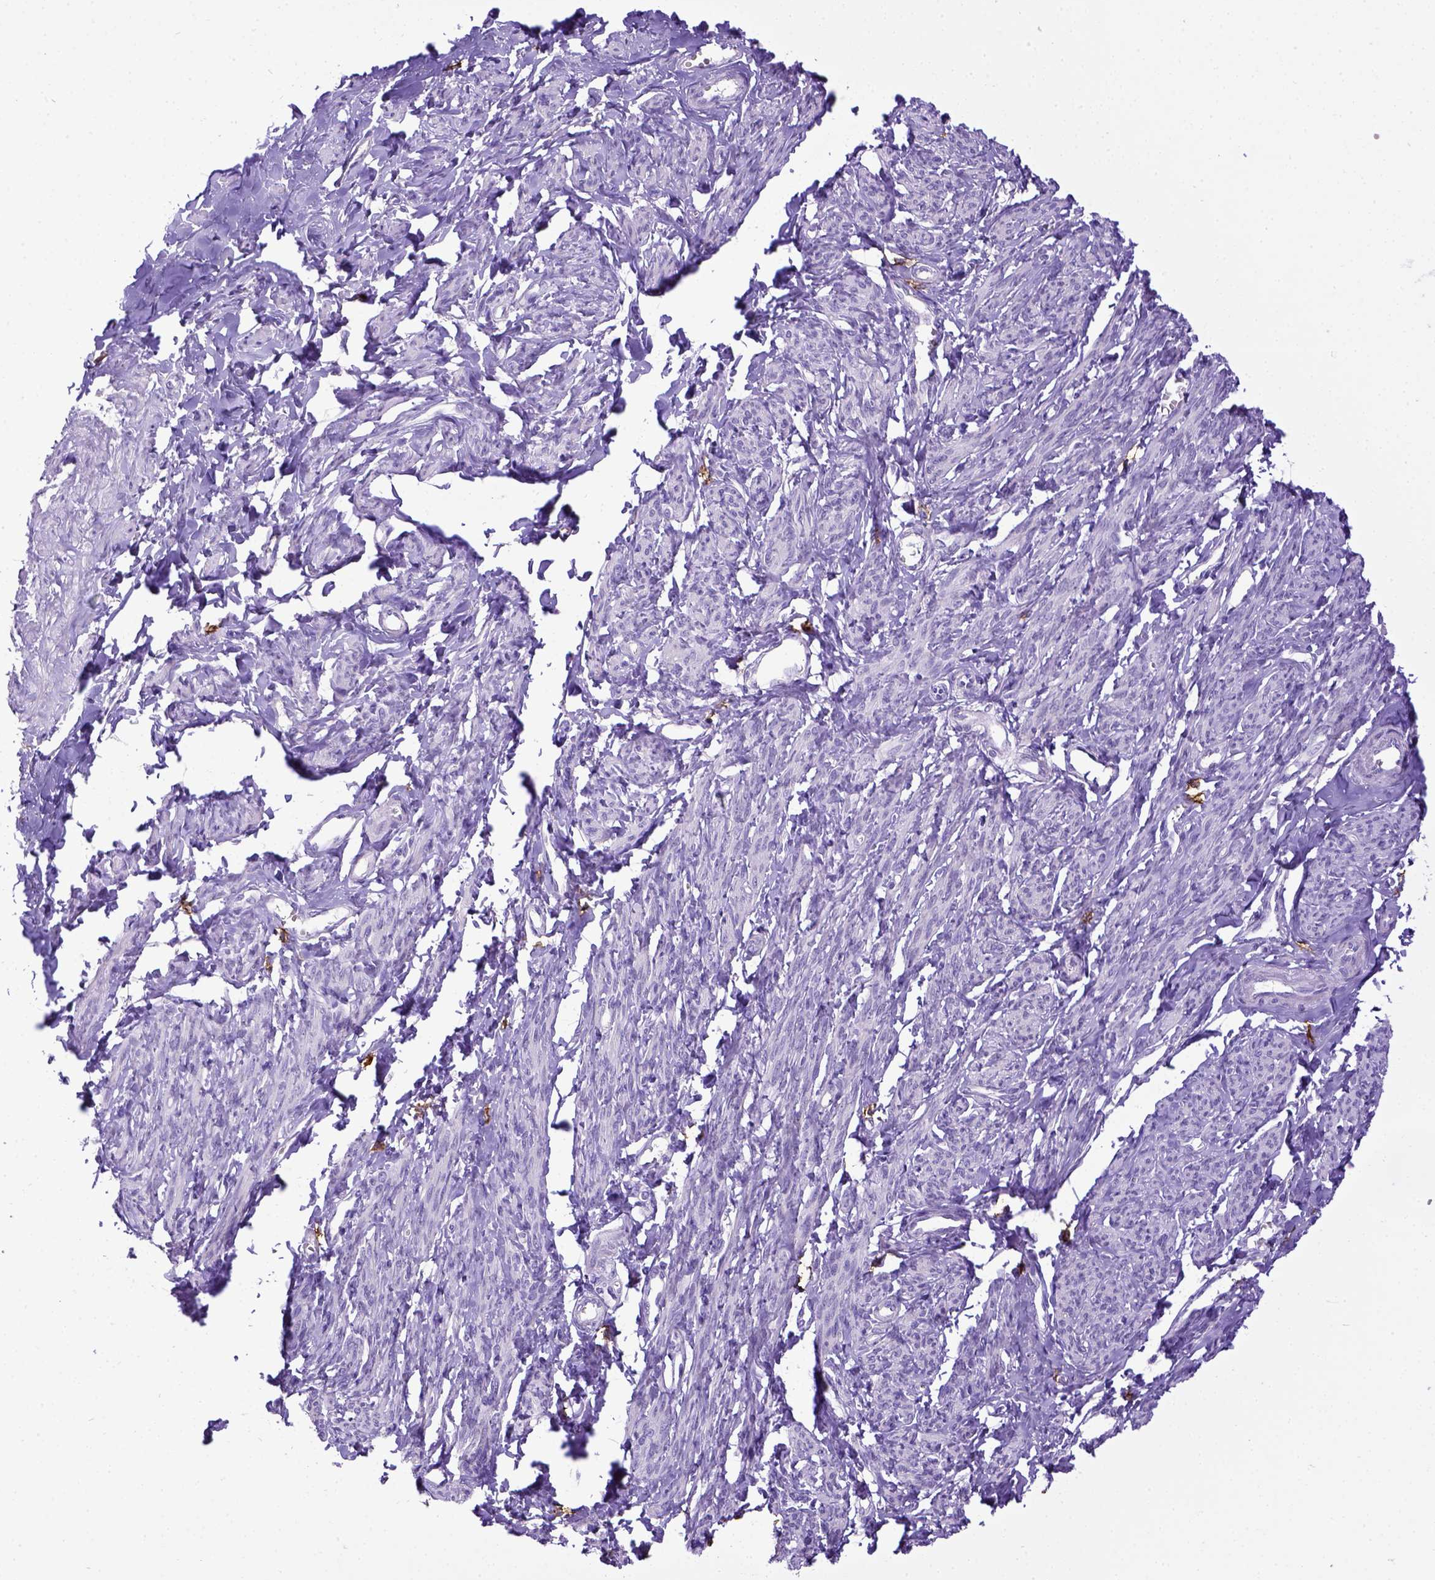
{"staining": {"intensity": "negative", "quantity": "none", "location": "none"}, "tissue": "smooth muscle", "cell_type": "Smooth muscle cells", "image_type": "normal", "snomed": [{"axis": "morphology", "description": "Normal tissue, NOS"}, {"axis": "topography", "description": "Smooth muscle"}], "caption": "Smooth muscle cells show no significant protein positivity in unremarkable smooth muscle.", "gene": "KIT", "patient": {"sex": "female", "age": 65}}